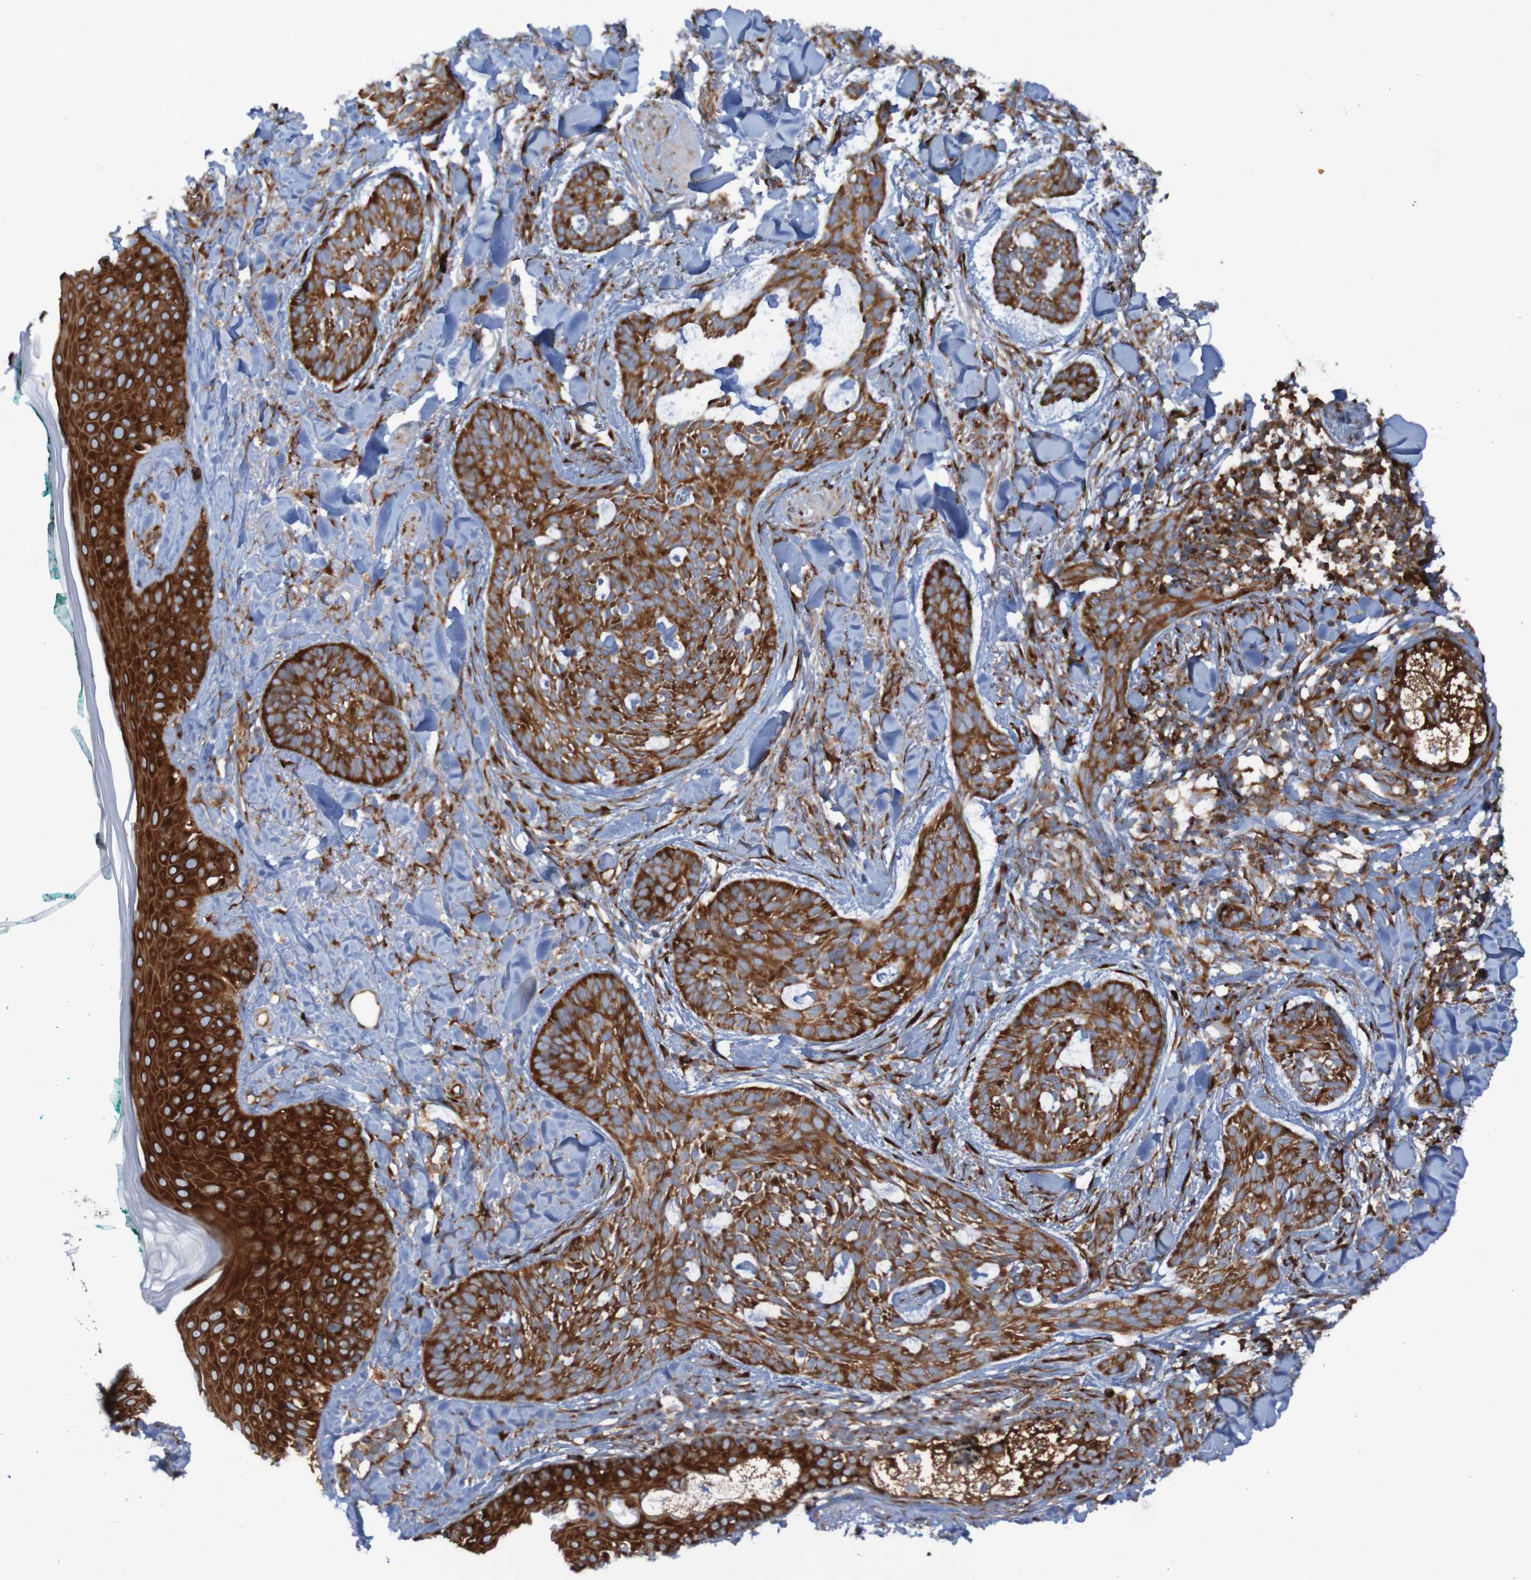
{"staining": {"intensity": "moderate", "quantity": ">75%", "location": "cytoplasmic/membranous"}, "tissue": "skin cancer", "cell_type": "Tumor cells", "image_type": "cancer", "snomed": [{"axis": "morphology", "description": "Basal cell carcinoma"}, {"axis": "topography", "description": "Skin"}], "caption": "Skin cancer stained for a protein exhibits moderate cytoplasmic/membranous positivity in tumor cells.", "gene": "RPL10", "patient": {"sex": "male", "age": 43}}